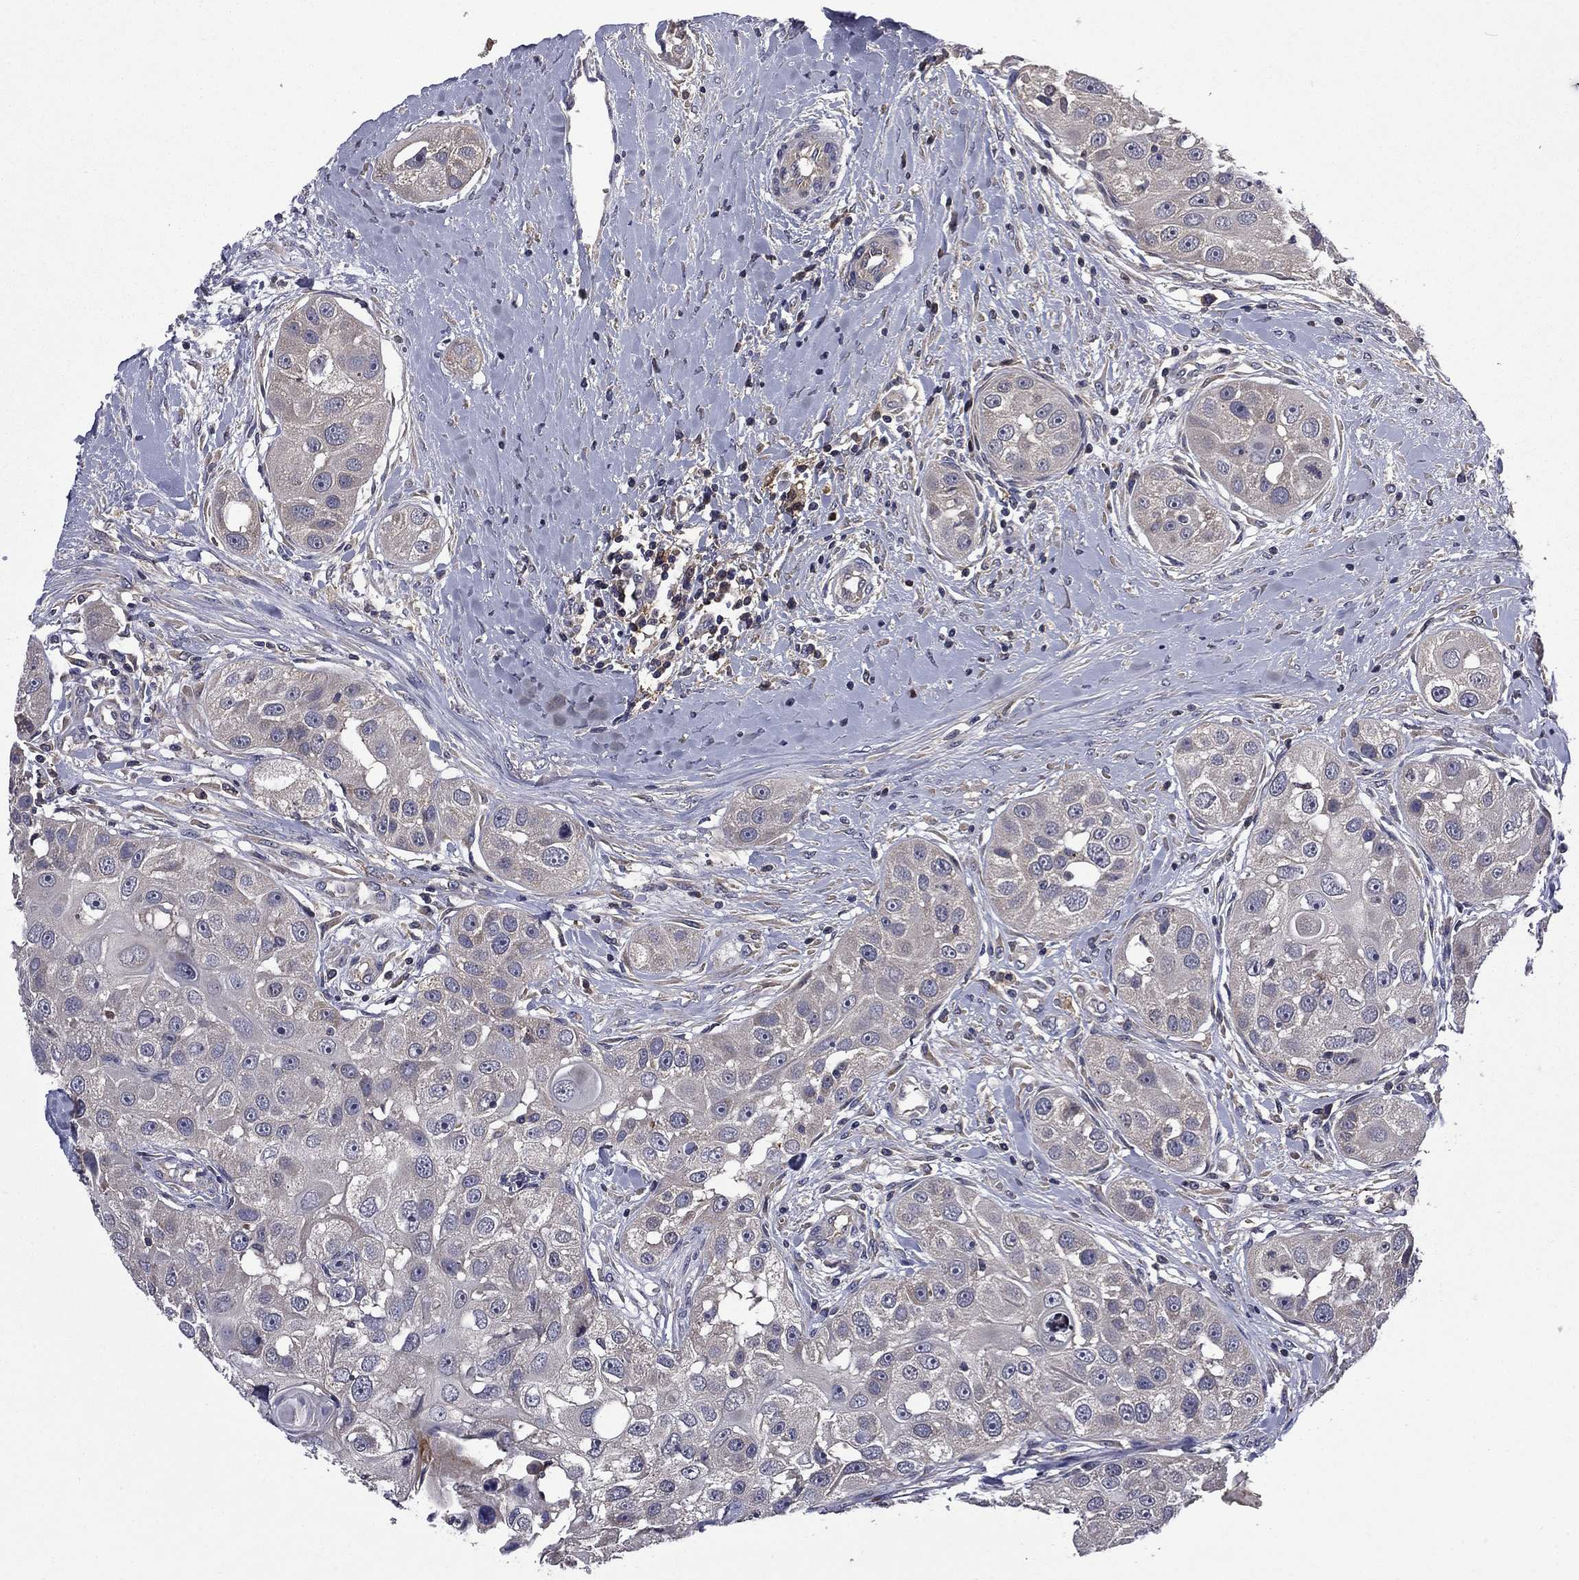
{"staining": {"intensity": "negative", "quantity": "none", "location": "none"}, "tissue": "head and neck cancer", "cell_type": "Tumor cells", "image_type": "cancer", "snomed": [{"axis": "morphology", "description": "Normal tissue, NOS"}, {"axis": "morphology", "description": "Squamous cell carcinoma, NOS"}, {"axis": "topography", "description": "Skeletal muscle"}, {"axis": "topography", "description": "Head-Neck"}], "caption": "Protein analysis of squamous cell carcinoma (head and neck) reveals no significant expression in tumor cells.", "gene": "CEACAM7", "patient": {"sex": "male", "age": 51}}